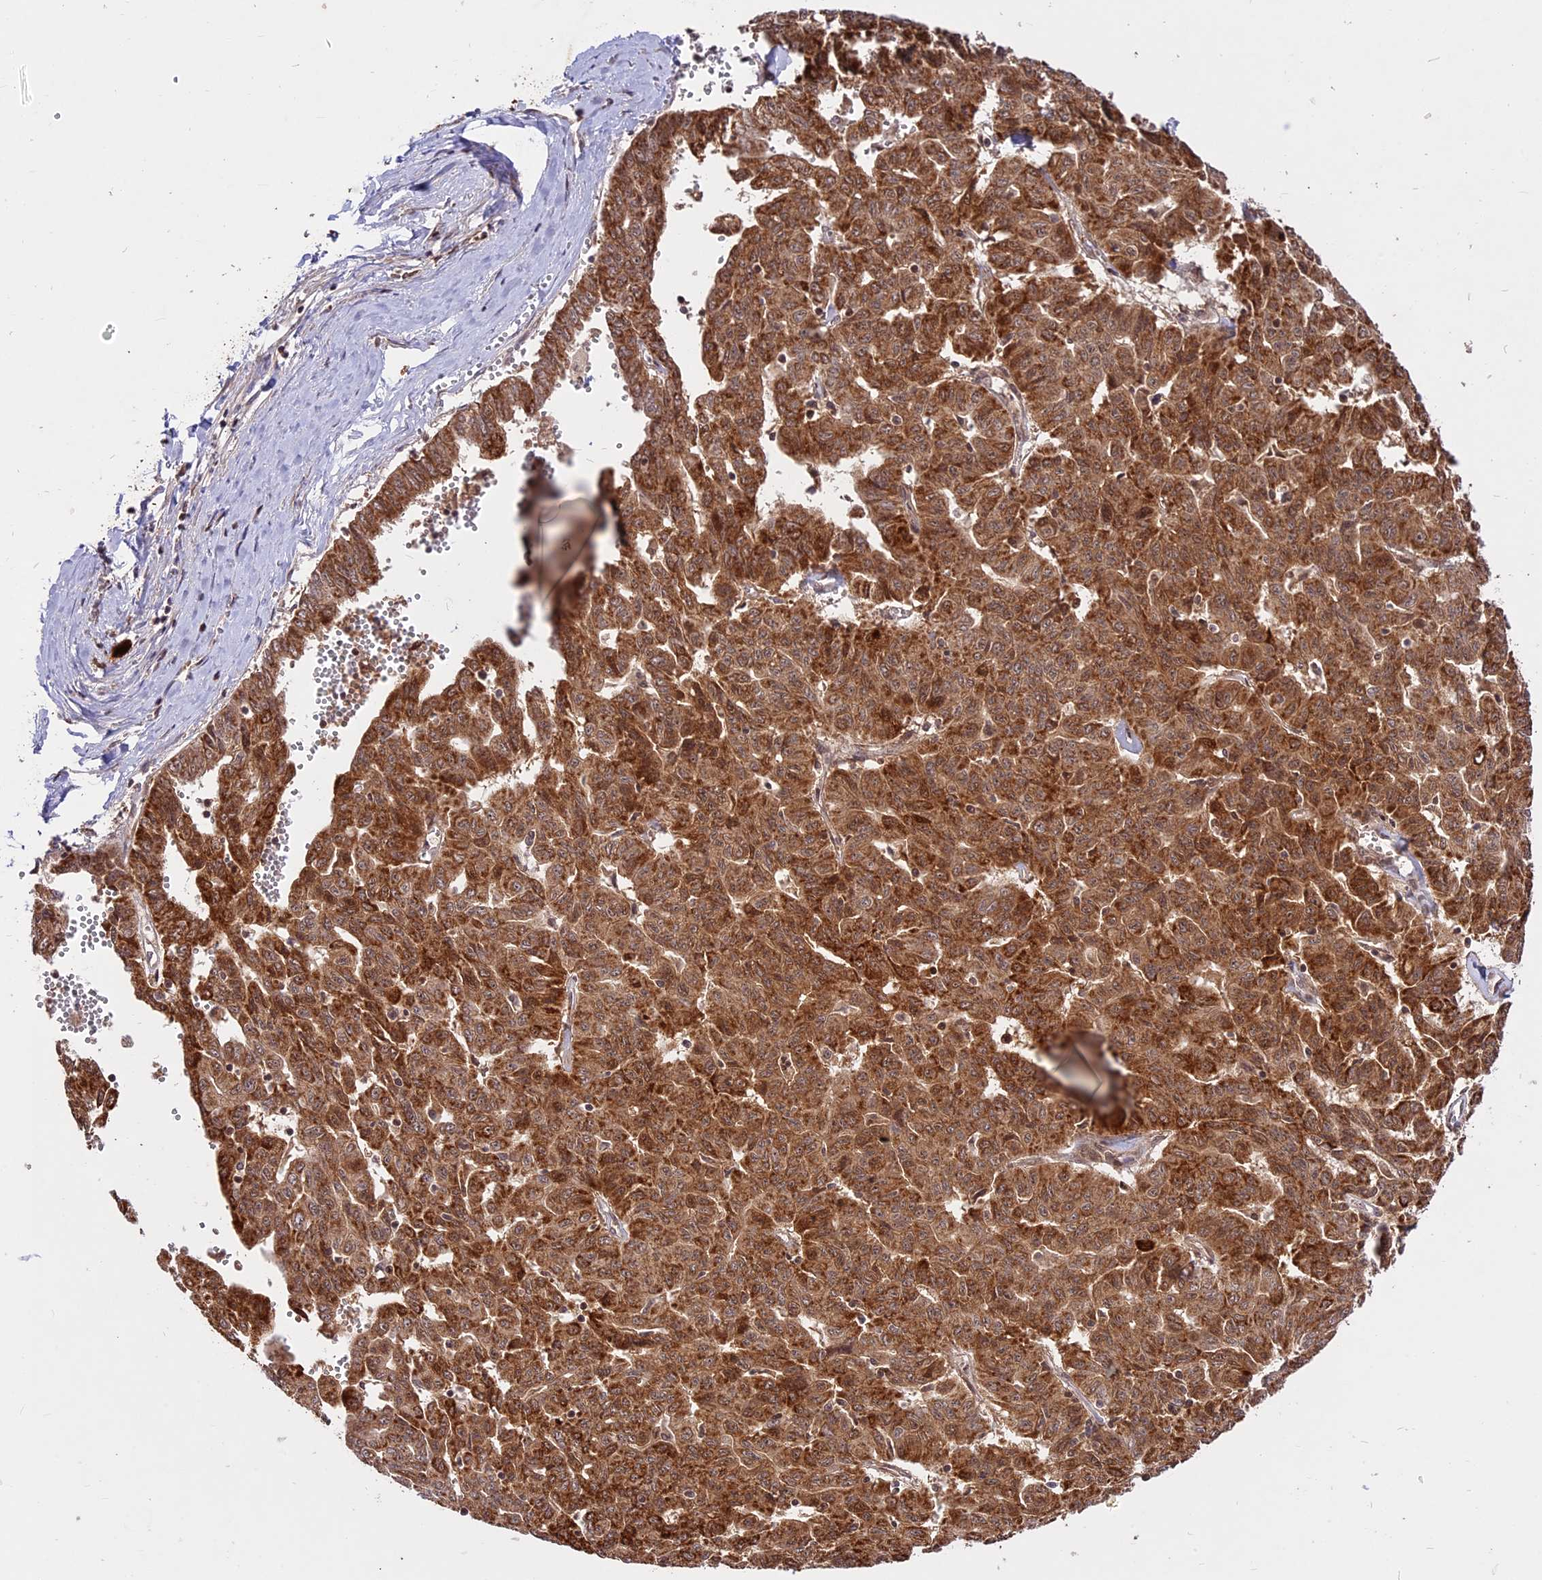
{"staining": {"intensity": "moderate", "quantity": ">75%", "location": "cytoplasmic/membranous"}, "tissue": "liver cancer", "cell_type": "Tumor cells", "image_type": "cancer", "snomed": [{"axis": "morphology", "description": "Cholangiocarcinoma"}, {"axis": "topography", "description": "Liver"}], "caption": "Immunohistochemical staining of cholangiocarcinoma (liver) displays medium levels of moderate cytoplasmic/membranous protein expression in approximately >75% of tumor cells.", "gene": "COX17", "patient": {"sex": "female", "age": 77}}